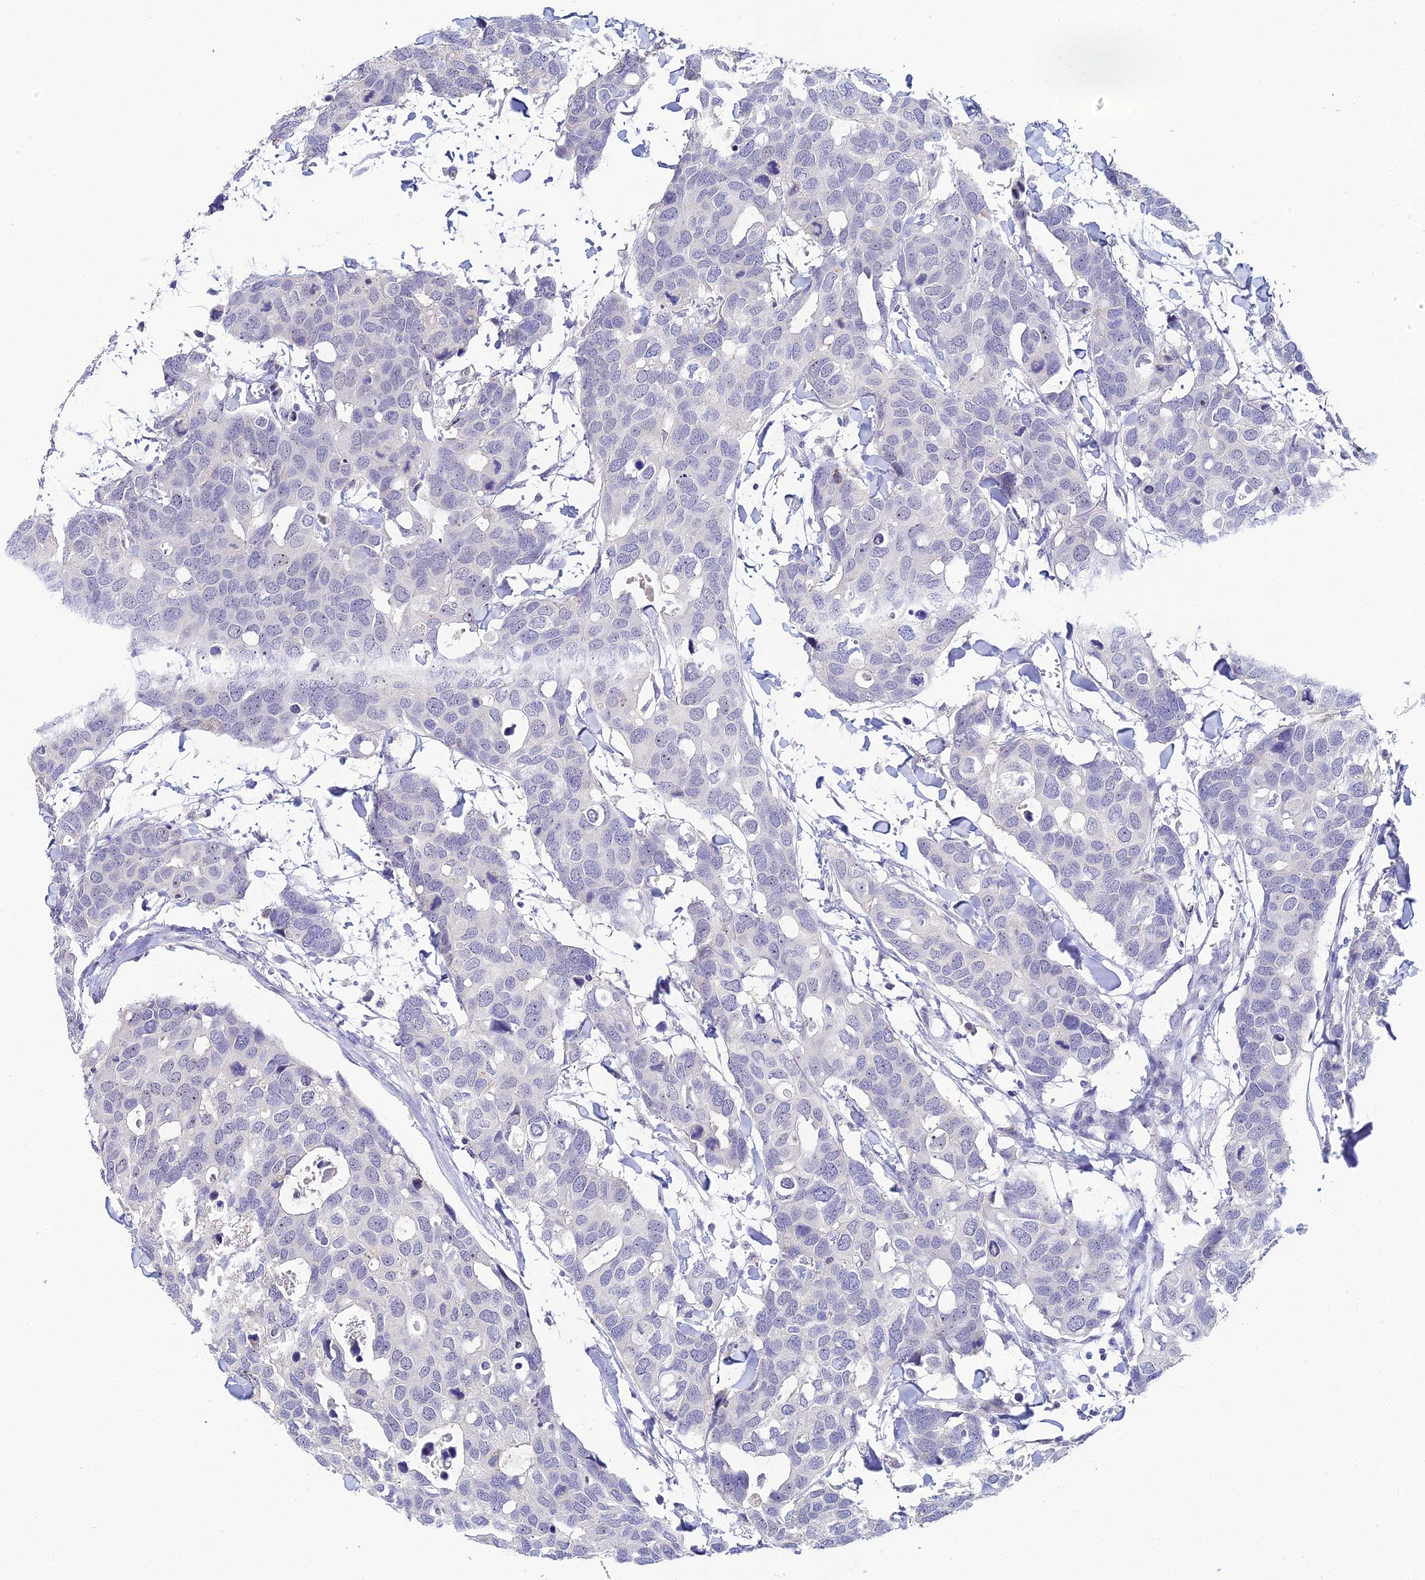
{"staining": {"intensity": "negative", "quantity": "none", "location": "none"}, "tissue": "breast cancer", "cell_type": "Tumor cells", "image_type": "cancer", "snomed": [{"axis": "morphology", "description": "Duct carcinoma"}, {"axis": "topography", "description": "Breast"}], "caption": "High magnification brightfield microscopy of breast cancer stained with DAB (brown) and counterstained with hematoxylin (blue): tumor cells show no significant positivity. The staining is performed using DAB (3,3'-diaminobenzidine) brown chromogen with nuclei counter-stained in using hematoxylin.", "gene": "PLPP4", "patient": {"sex": "female", "age": 83}}